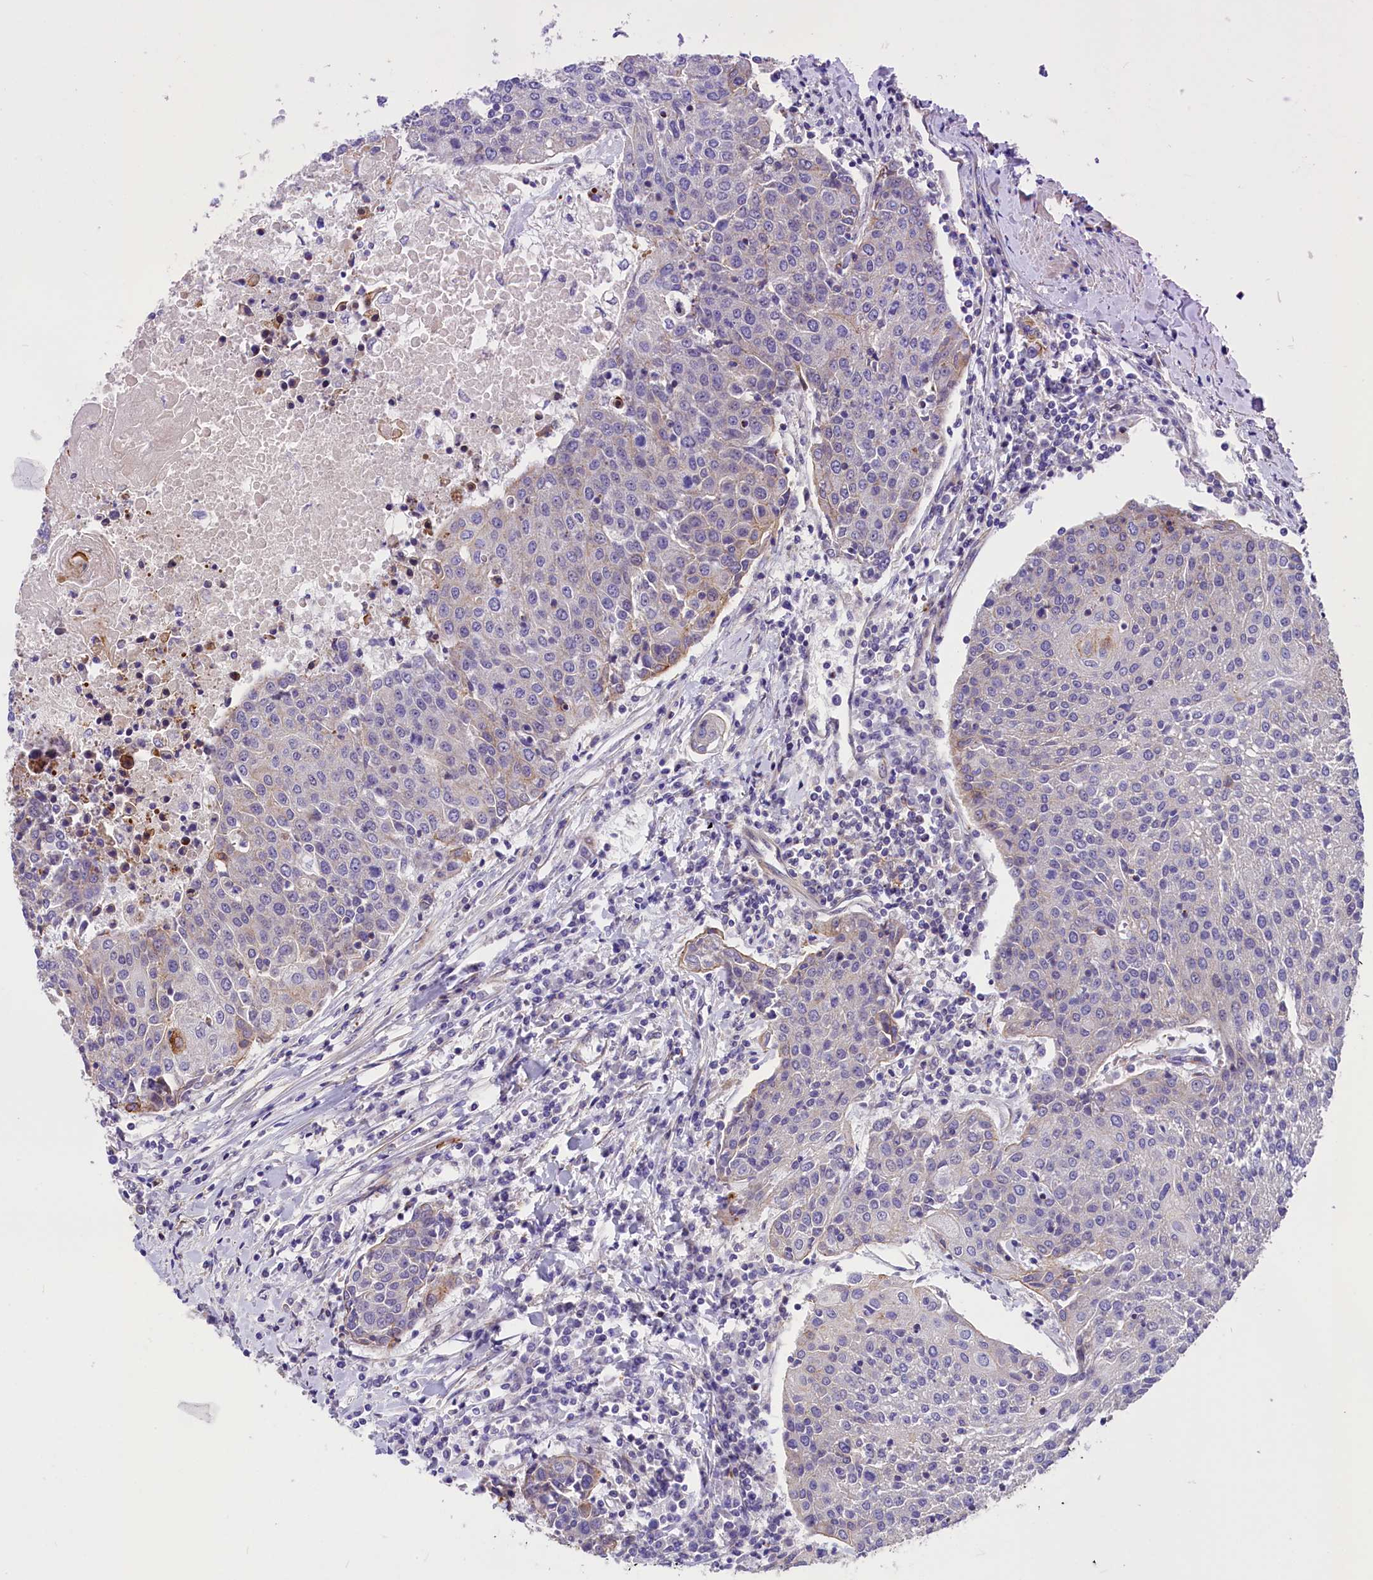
{"staining": {"intensity": "negative", "quantity": "none", "location": "none"}, "tissue": "urothelial cancer", "cell_type": "Tumor cells", "image_type": "cancer", "snomed": [{"axis": "morphology", "description": "Urothelial carcinoma, High grade"}, {"axis": "topography", "description": "Urinary bladder"}], "caption": "Urothelial cancer was stained to show a protein in brown. There is no significant expression in tumor cells.", "gene": "MED20", "patient": {"sex": "female", "age": 85}}